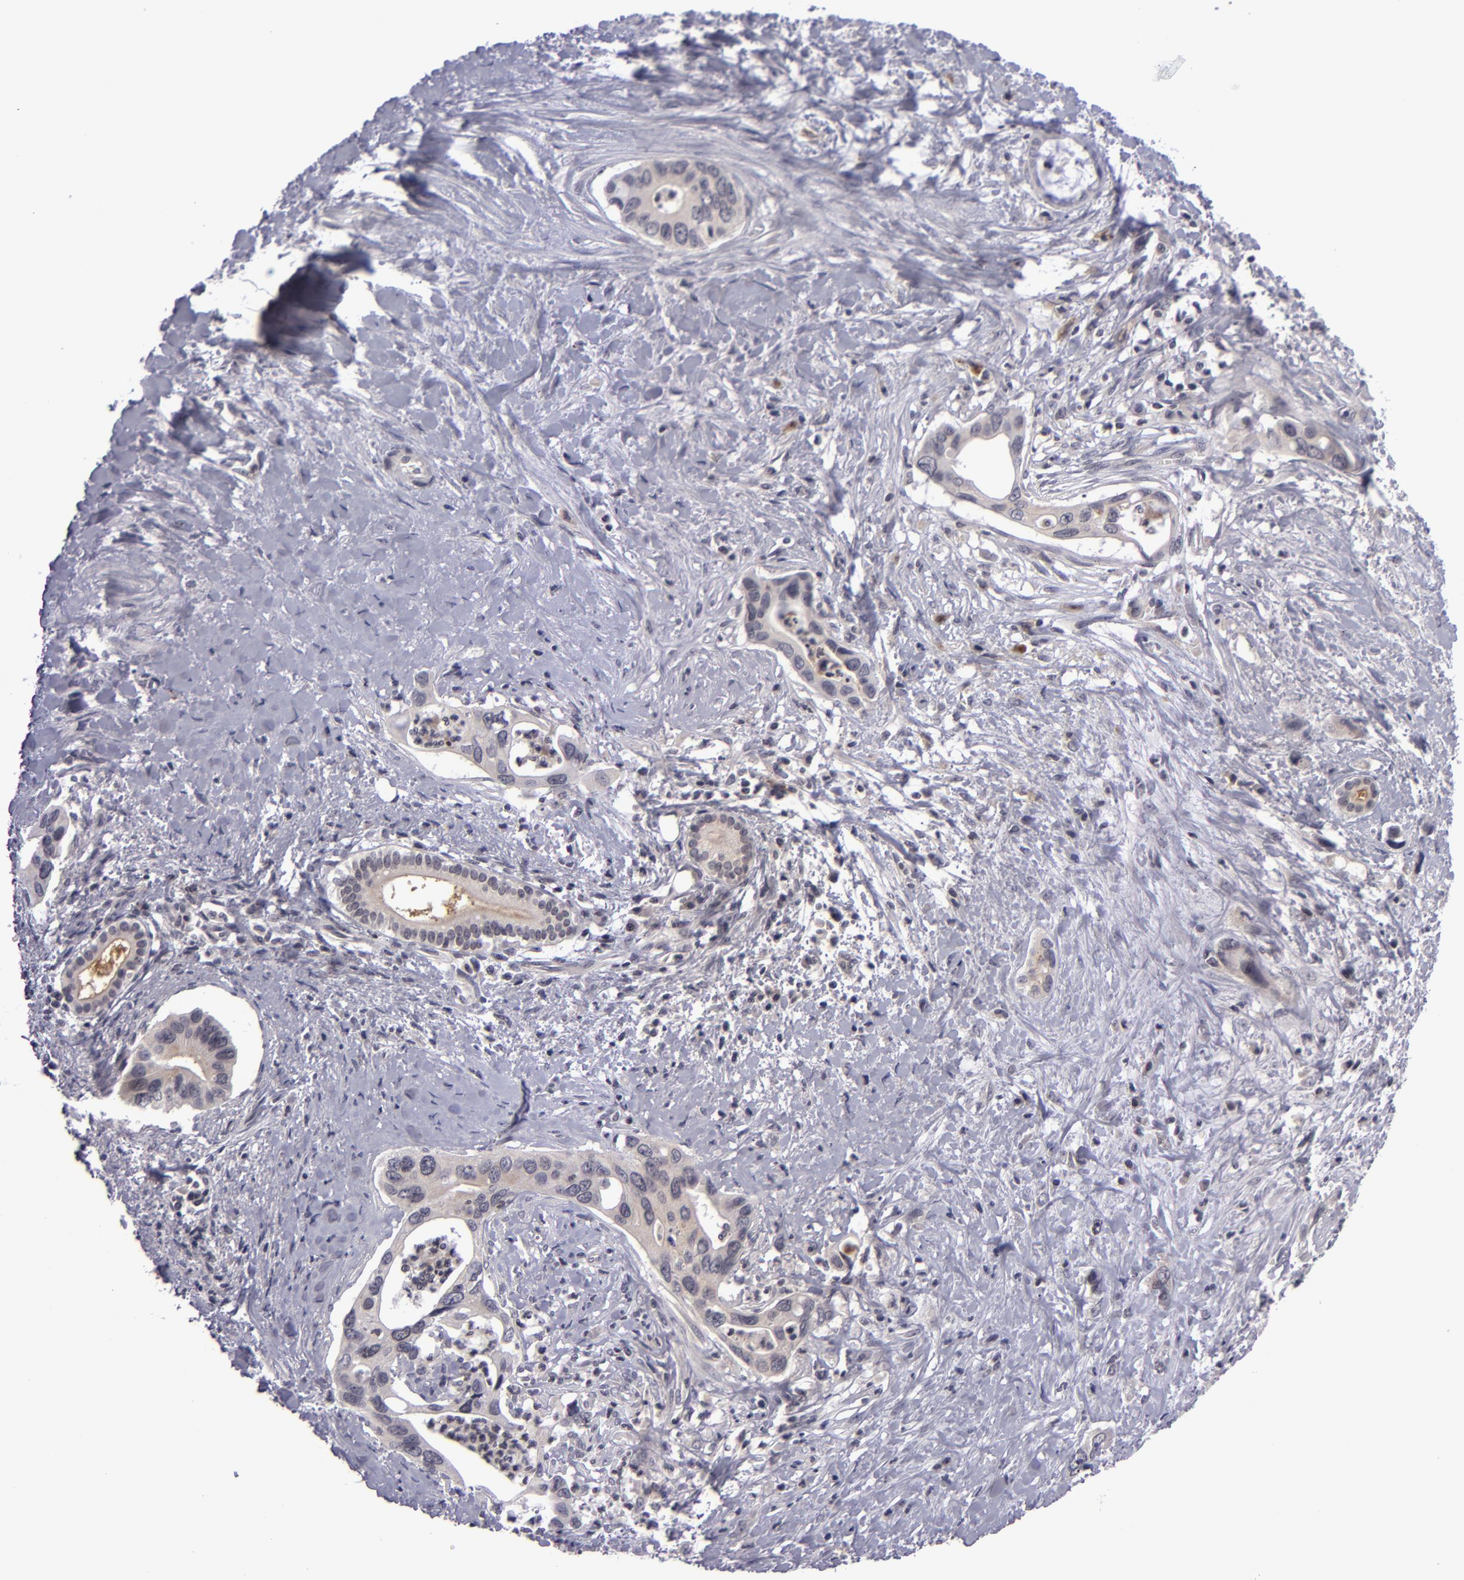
{"staining": {"intensity": "weak", "quantity": "<25%", "location": "cytoplasmic/membranous"}, "tissue": "liver cancer", "cell_type": "Tumor cells", "image_type": "cancer", "snomed": [{"axis": "morphology", "description": "Cholangiocarcinoma"}, {"axis": "topography", "description": "Liver"}], "caption": "The immunohistochemistry histopathology image has no significant expression in tumor cells of liver cancer tissue.", "gene": "CASP8", "patient": {"sex": "female", "age": 65}}